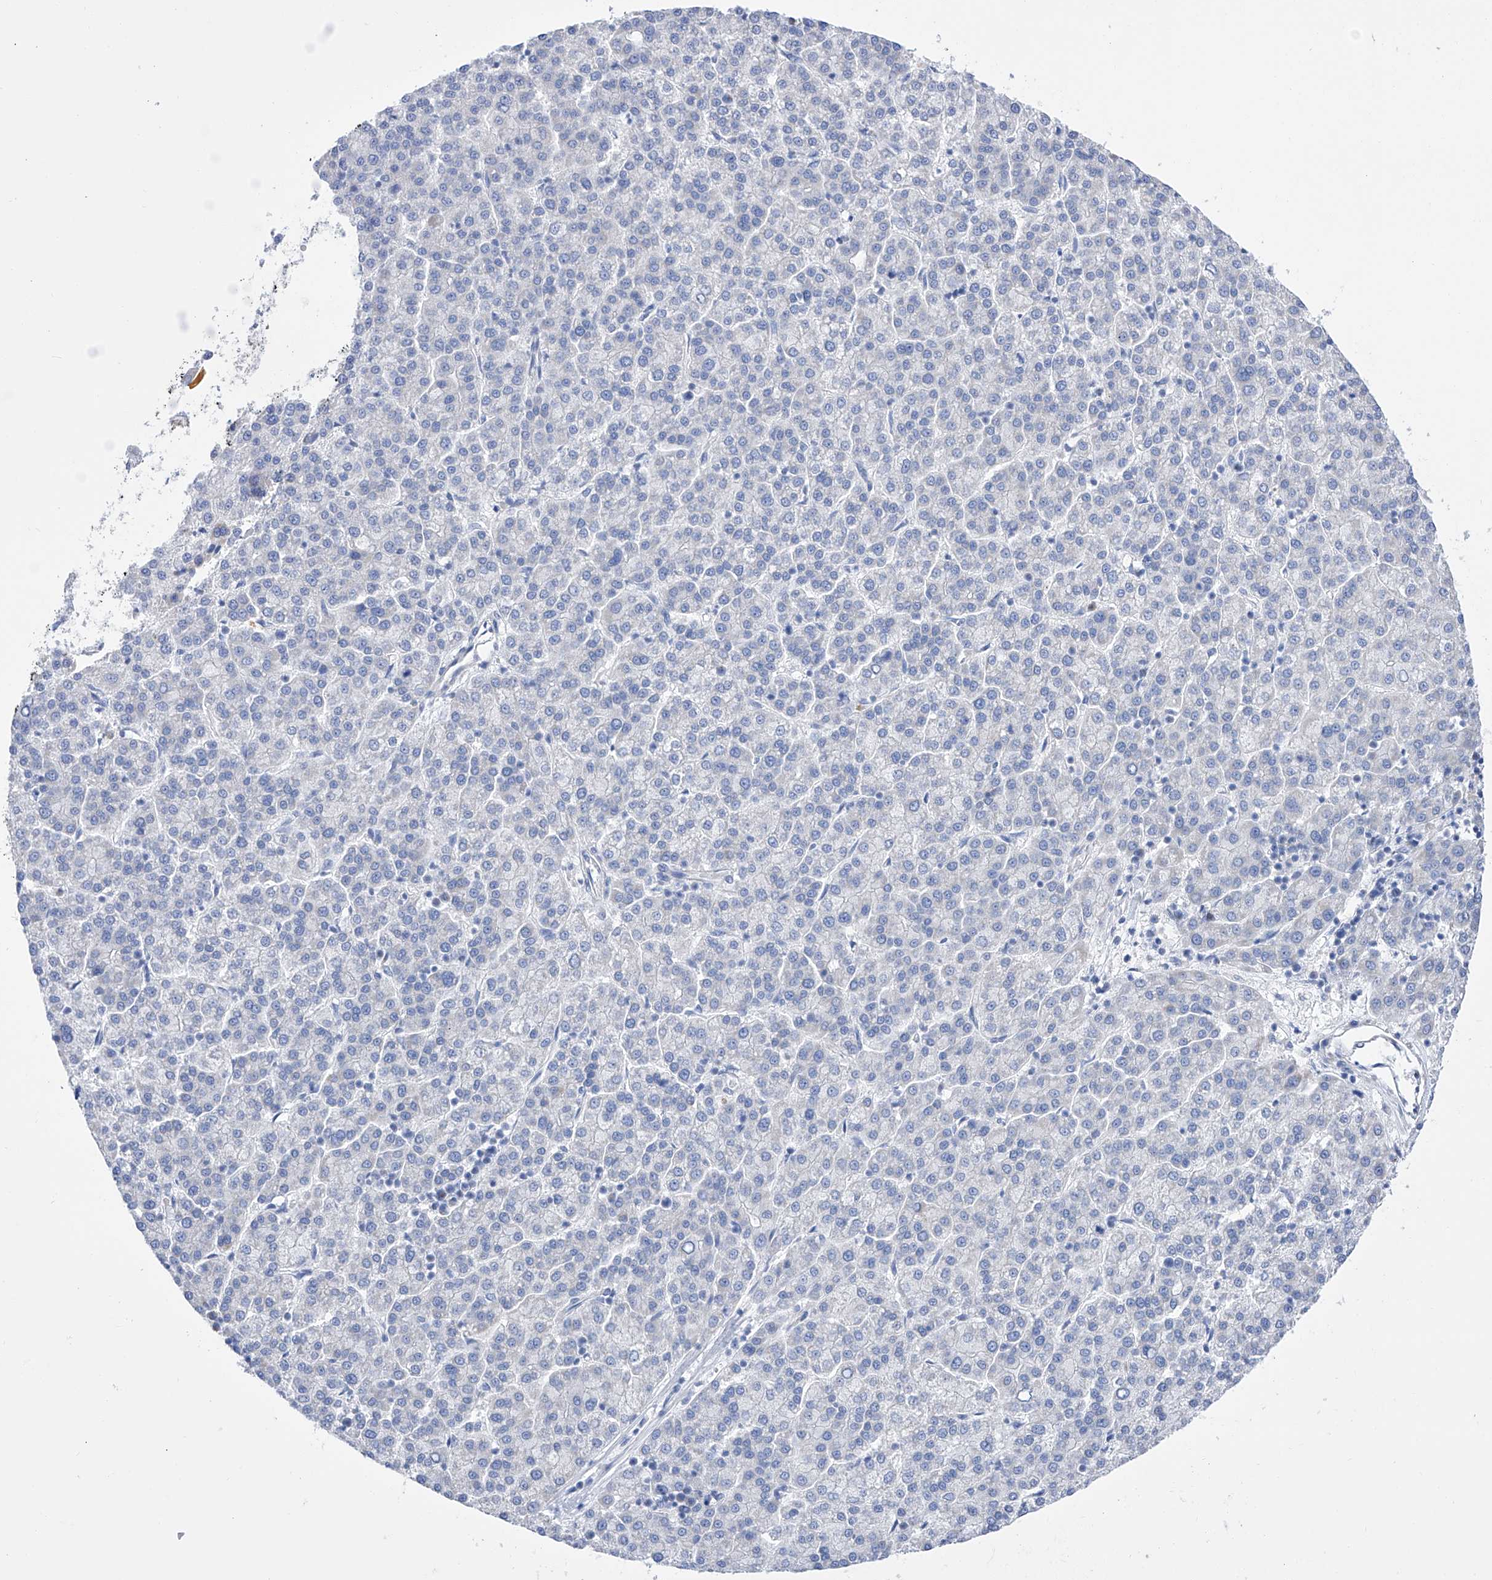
{"staining": {"intensity": "negative", "quantity": "none", "location": "none"}, "tissue": "liver cancer", "cell_type": "Tumor cells", "image_type": "cancer", "snomed": [{"axis": "morphology", "description": "Carcinoma, Hepatocellular, NOS"}, {"axis": "topography", "description": "Liver"}], "caption": "Tumor cells show no significant protein expression in hepatocellular carcinoma (liver). Brightfield microscopy of immunohistochemistry stained with DAB (brown) and hematoxylin (blue), captured at high magnification.", "gene": "FLG", "patient": {"sex": "female", "age": 58}}